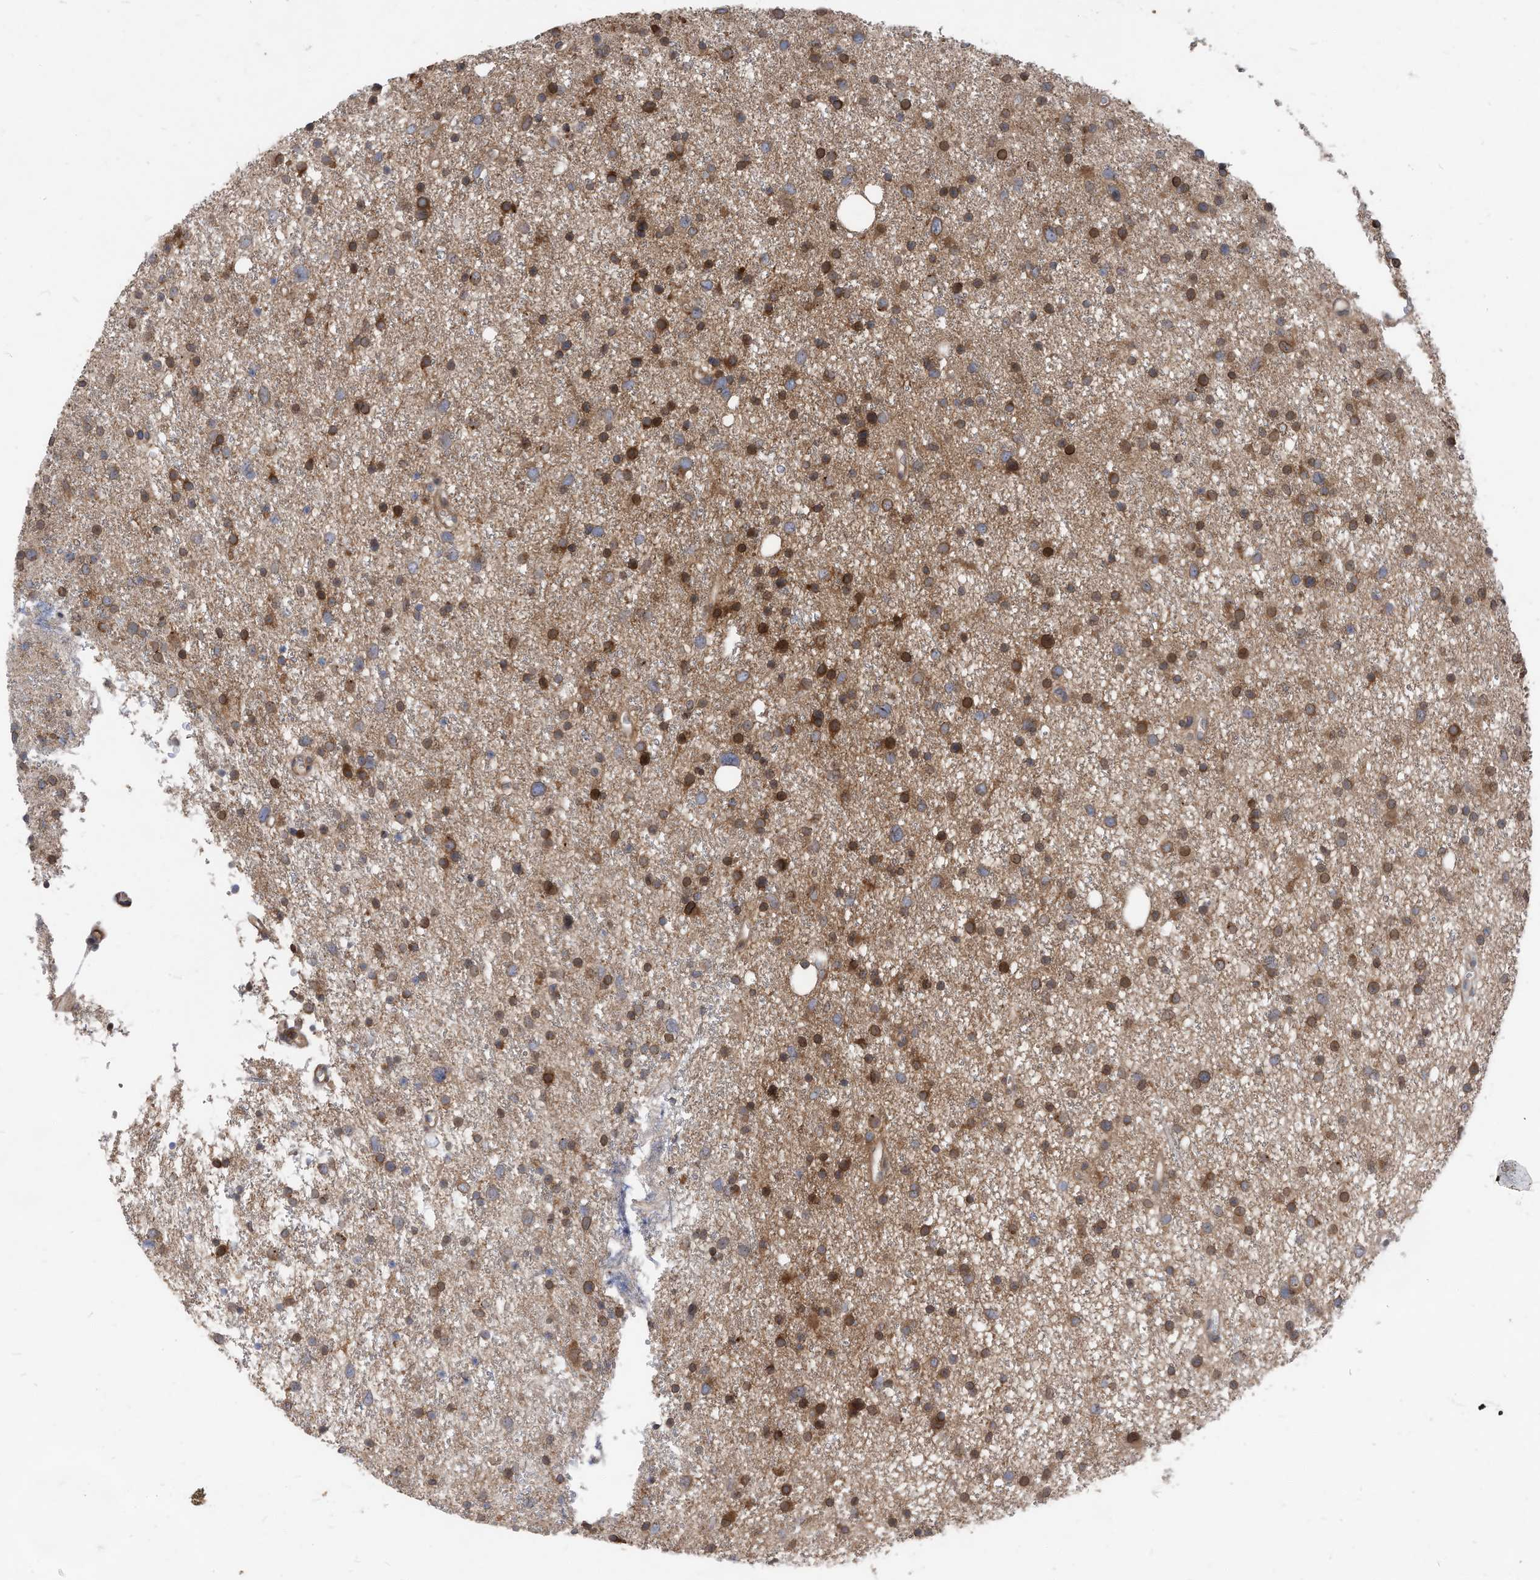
{"staining": {"intensity": "moderate", "quantity": ">75%", "location": "cytoplasmic/membranous"}, "tissue": "glioma", "cell_type": "Tumor cells", "image_type": "cancer", "snomed": [{"axis": "morphology", "description": "Glioma, malignant, Low grade"}, {"axis": "topography", "description": "Cerebral cortex"}], "caption": "A high-resolution photomicrograph shows immunohistochemistry (IHC) staining of glioma, which exhibits moderate cytoplasmic/membranous expression in about >75% of tumor cells.", "gene": "KPNB1", "patient": {"sex": "female", "age": 39}}